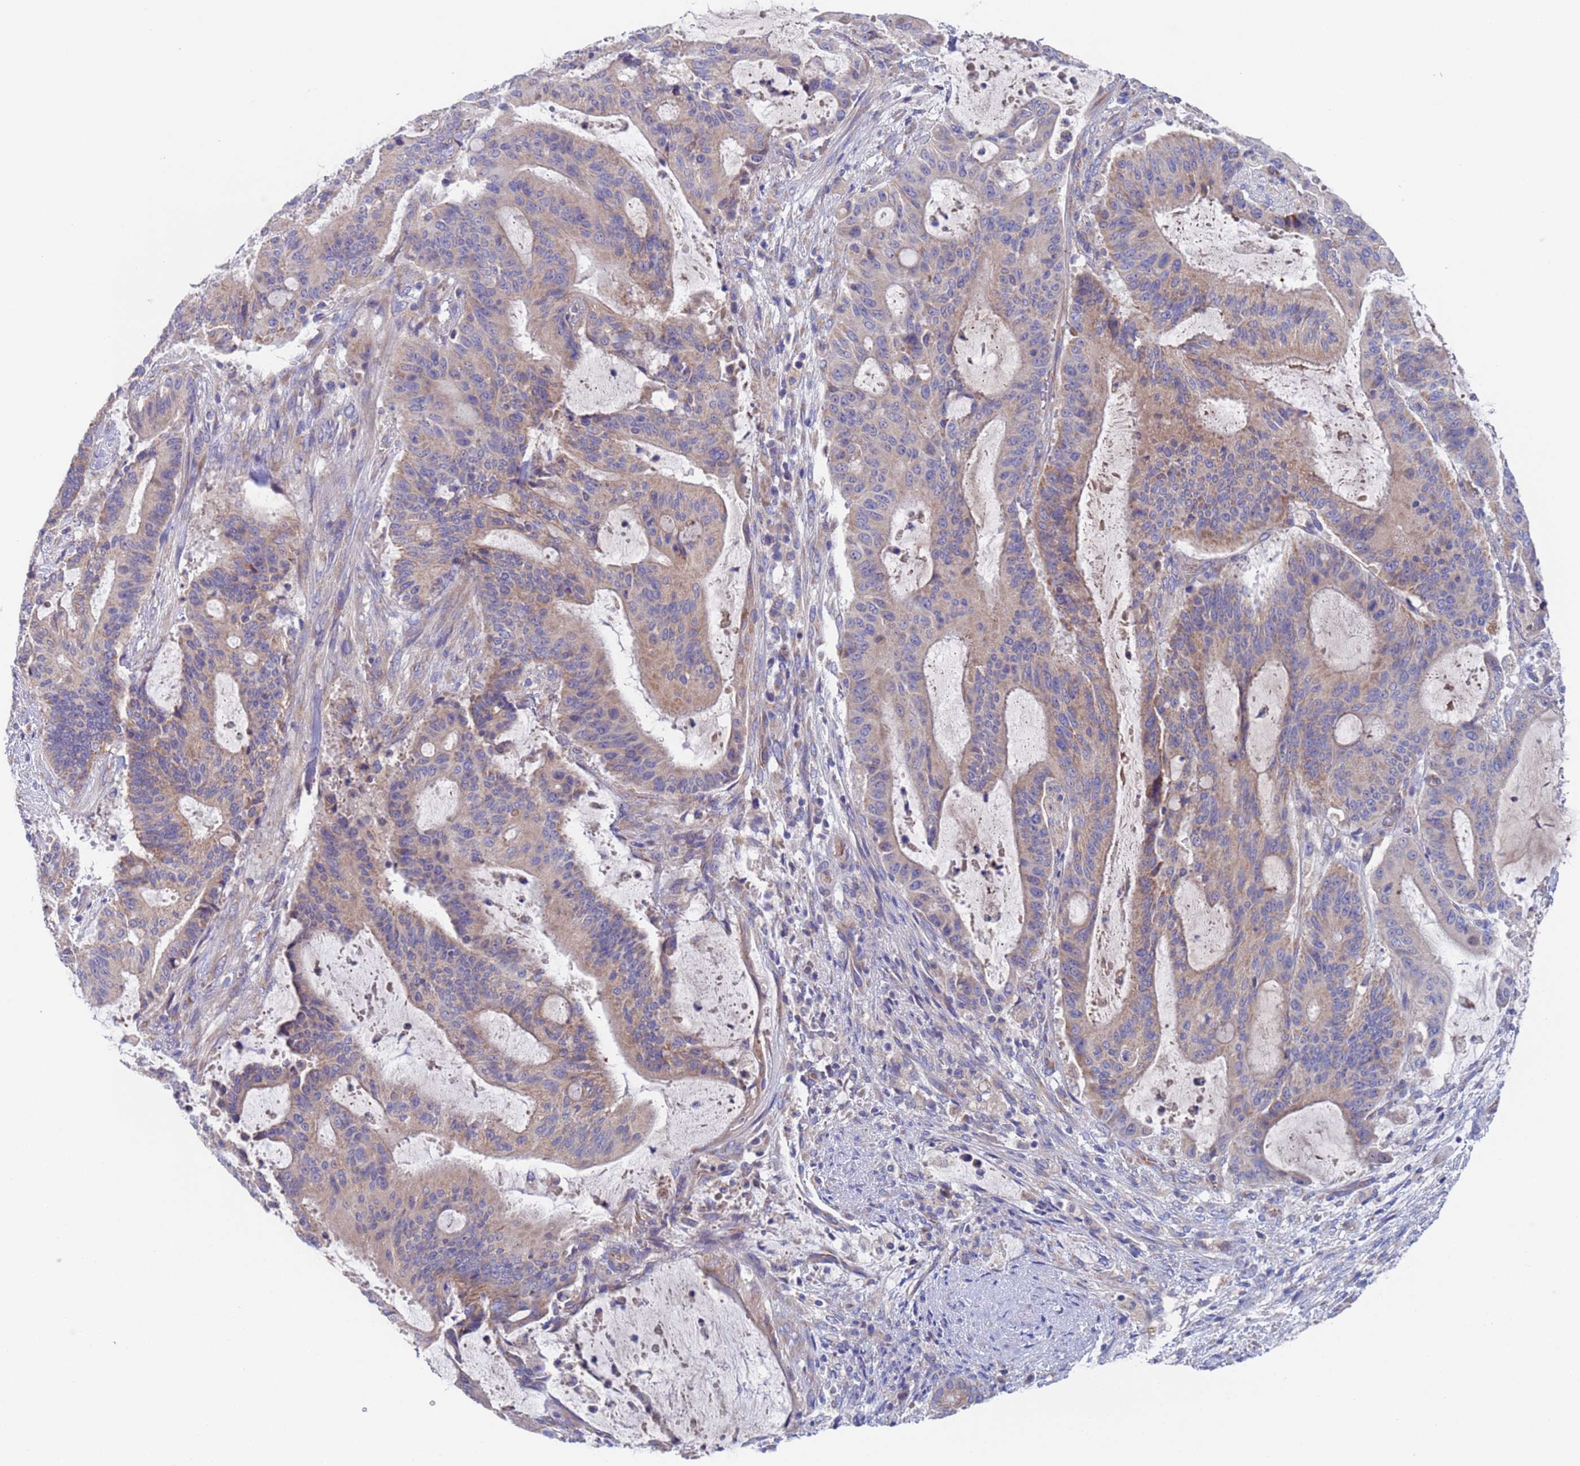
{"staining": {"intensity": "weak", "quantity": "<25%", "location": "cytoplasmic/membranous"}, "tissue": "liver cancer", "cell_type": "Tumor cells", "image_type": "cancer", "snomed": [{"axis": "morphology", "description": "Normal tissue, NOS"}, {"axis": "morphology", "description": "Cholangiocarcinoma"}, {"axis": "topography", "description": "Liver"}, {"axis": "topography", "description": "Peripheral nerve tissue"}], "caption": "Image shows no protein expression in tumor cells of cholangiocarcinoma (liver) tissue. The staining is performed using DAB brown chromogen with nuclei counter-stained in using hematoxylin.", "gene": "PET117", "patient": {"sex": "female", "age": 73}}